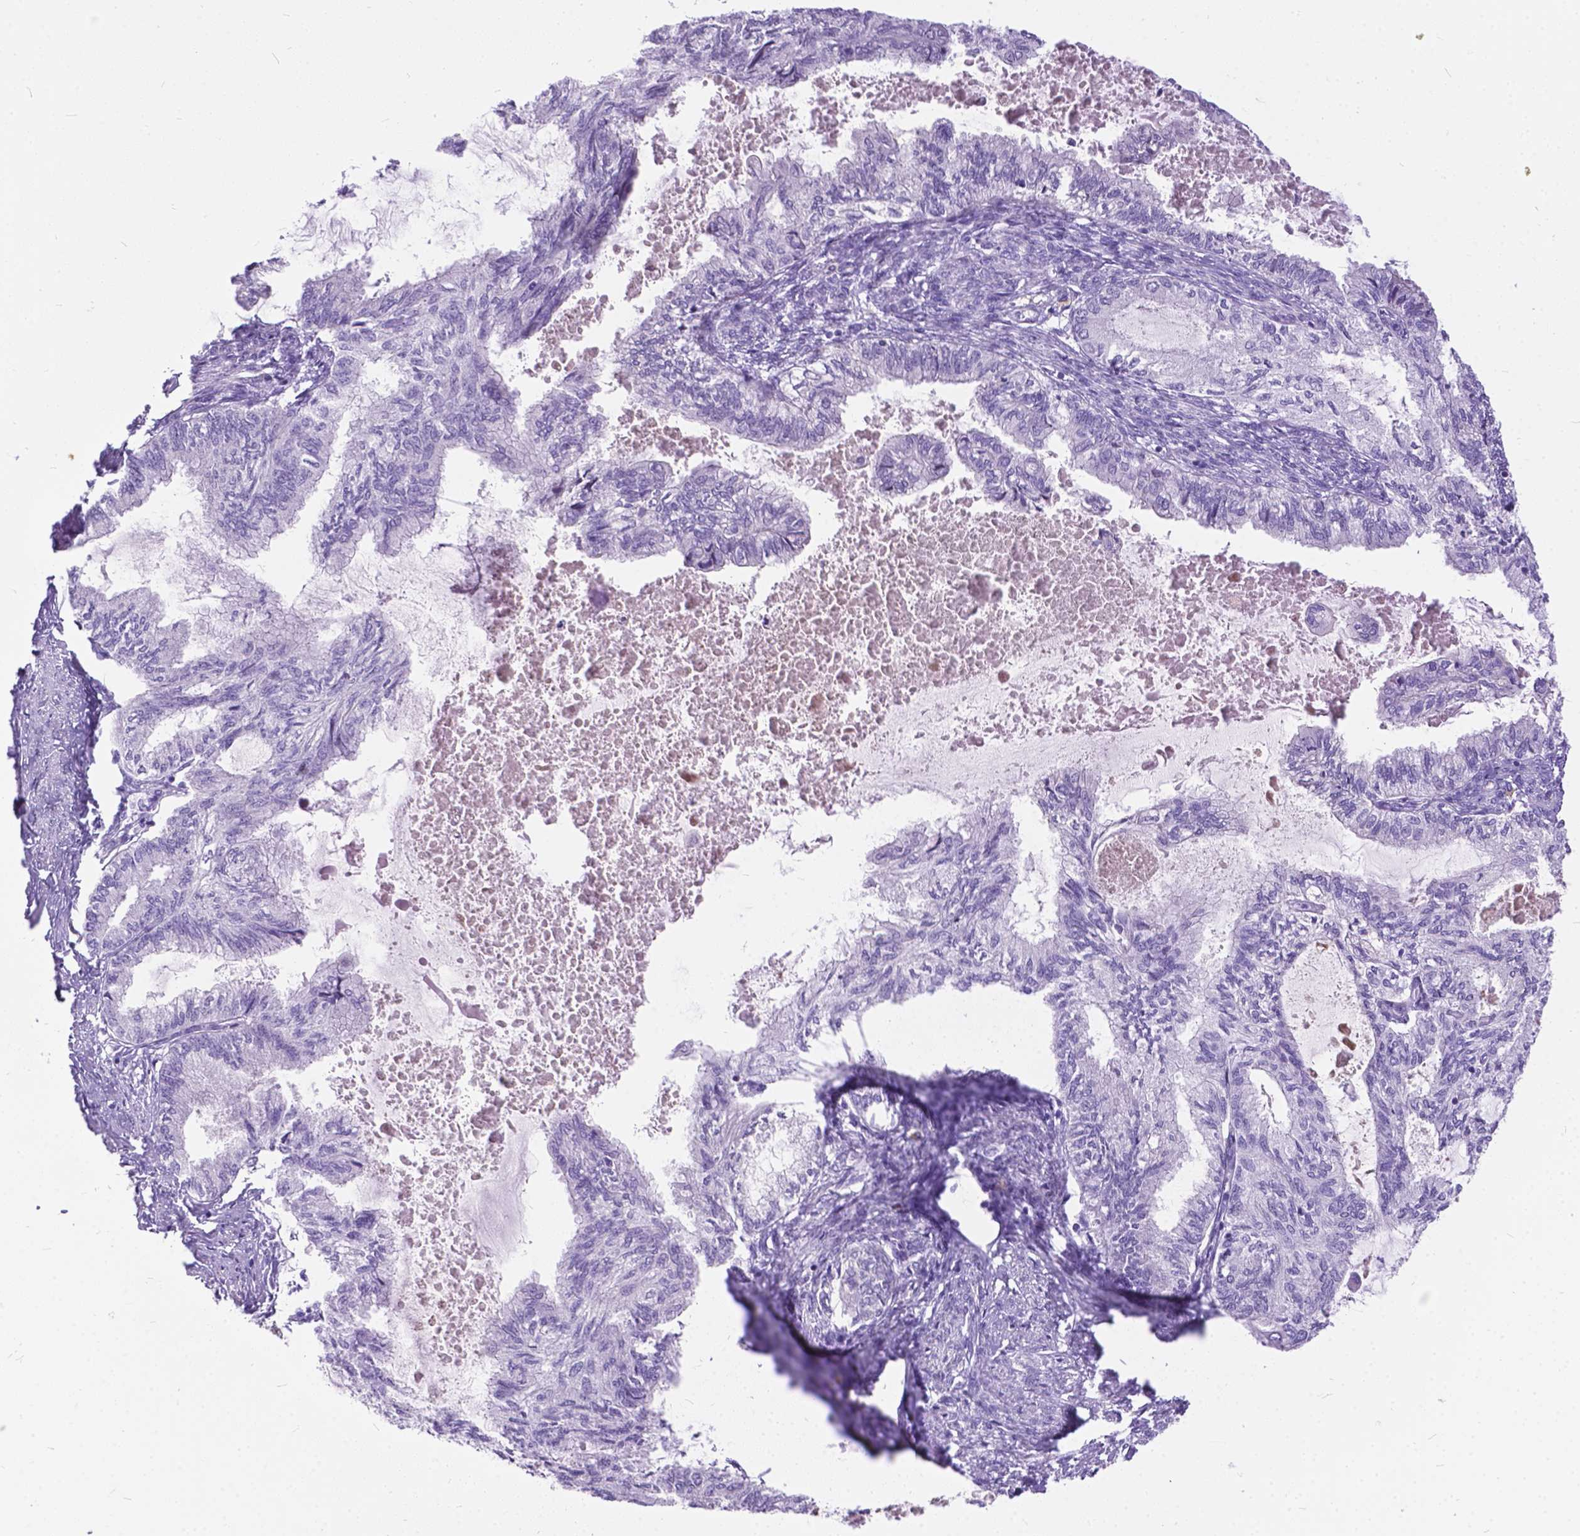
{"staining": {"intensity": "negative", "quantity": "none", "location": "none"}, "tissue": "endometrial cancer", "cell_type": "Tumor cells", "image_type": "cancer", "snomed": [{"axis": "morphology", "description": "Adenocarcinoma, NOS"}, {"axis": "topography", "description": "Endometrium"}], "caption": "Tumor cells are negative for brown protein staining in endometrial cancer (adenocarcinoma).", "gene": "BSND", "patient": {"sex": "female", "age": 86}}